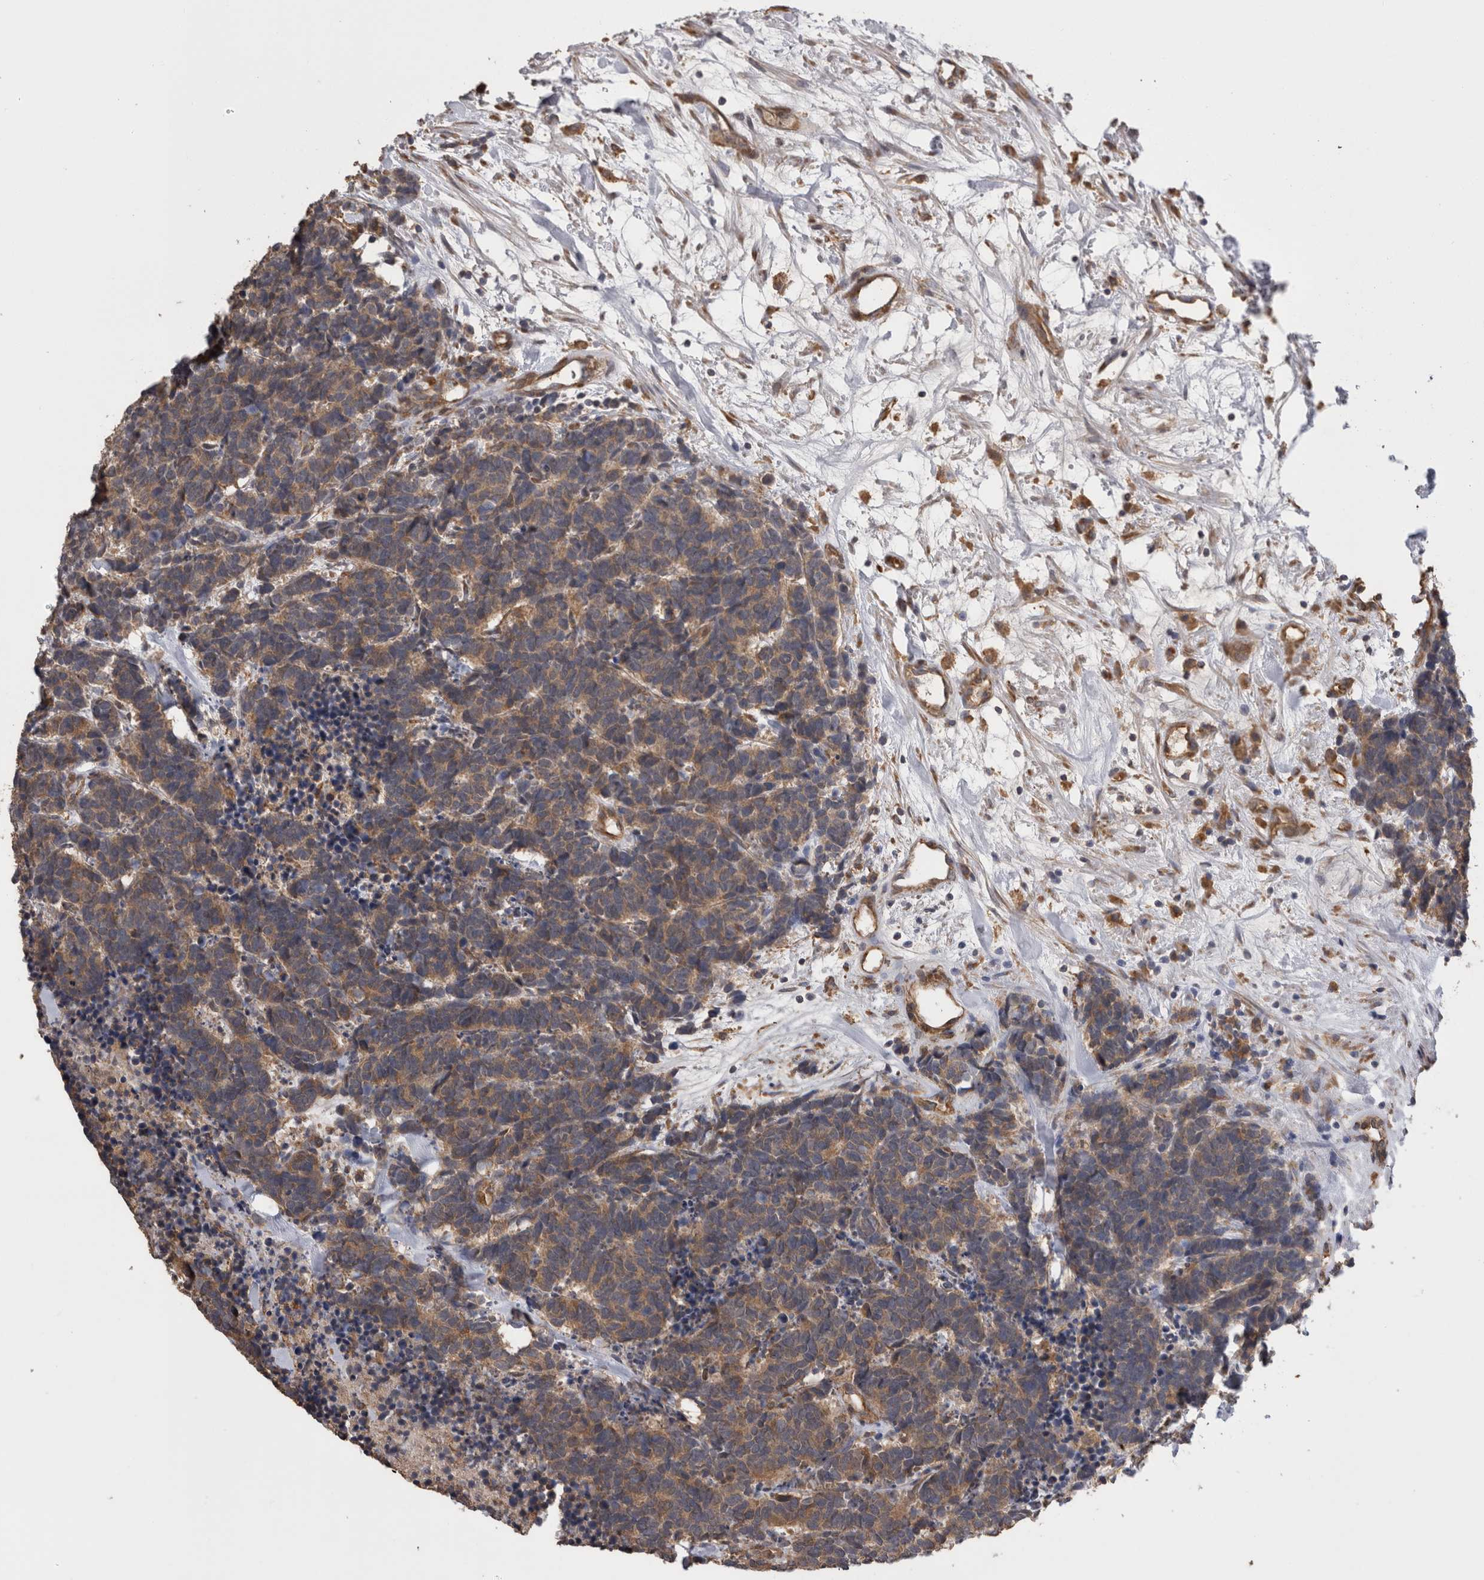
{"staining": {"intensity": "weak", "quantity": ">75%", "location": "cytoplasmic/membranous"}, "tissue": "carcinoid", "cell_type": "Tumor cells", "image_type": "cancer", "snomed": [{"axis": "morphology", "description": "Carcinoma, NOS"}, {"axis": "morphology", "description": "Carcinoid, malignant, NOS"}, {"axis": "topography", "description": "Urinary bladder"}], "caption": "DAB (3,3'-diaminobenzidine) immunohistochemical staining of carcinoid (malignant) exhibits weak cytoplasmic/membranous protein expression in approximately >75% of tumor cells. The staining was performed using DAB (3,3'-diaminobenzidine) to visualize the protein expression in brown, while the nuclei were stained in blue with hematoxylin (Magnification: 20x).", "gene": "TMED7", "patient": {"sex": "male", "age": 57}}